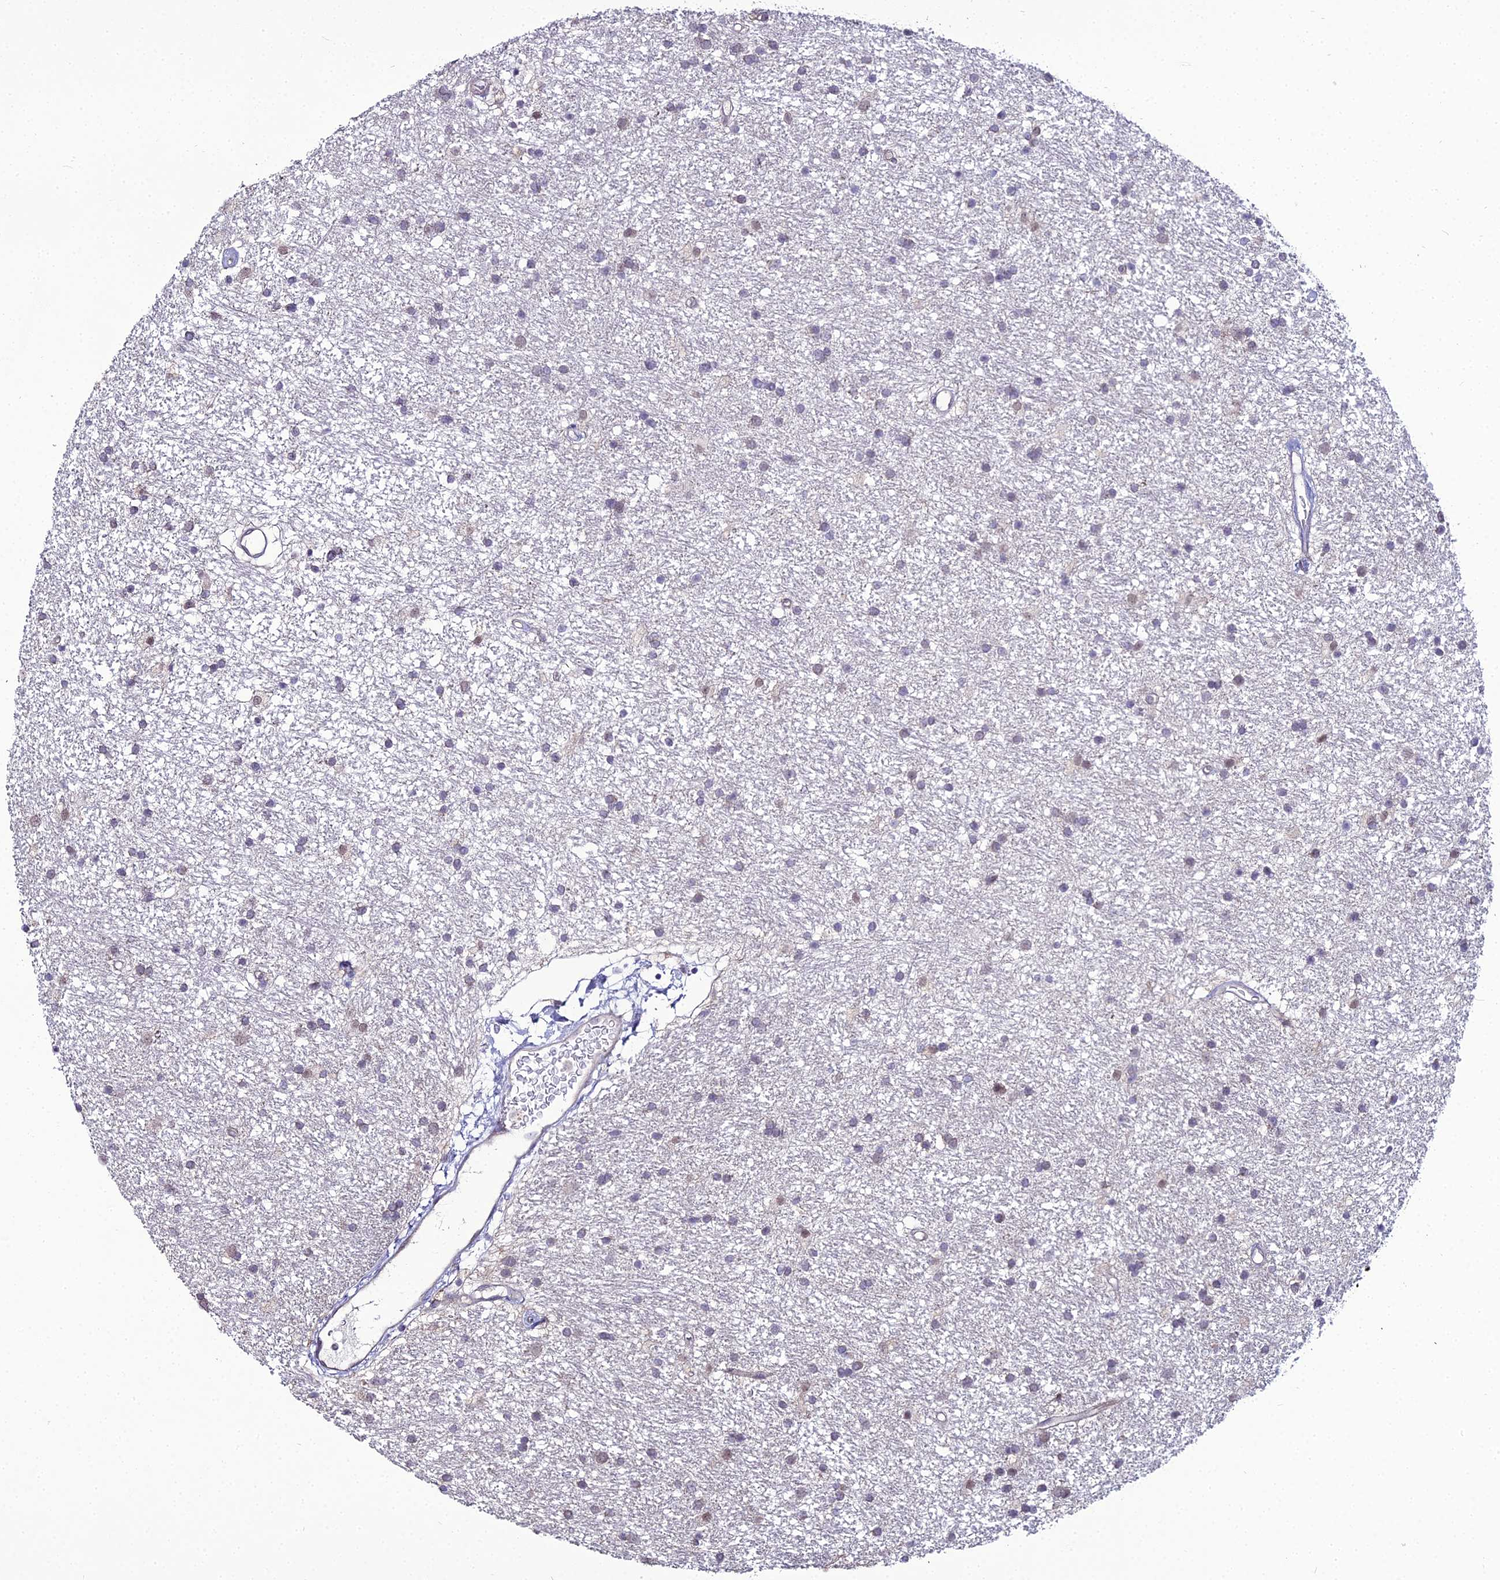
{"staining": {"intensity": "negative", "quantity": "none", "location": "none"}, "tissue": "glioma", "cell_type": "Tumor cells", "image_type": "cancer", "snomed": [{"axis": "morphology", "description": "Glioma, malignant, High grade"}, {"axis": "topography", "description": "Brain"}], "caption": "The image displays no staining of tumor cells in high-grade glioma (malignant).", "gene": "TROAP", "patient": {"sex": "male", "age": 77}}